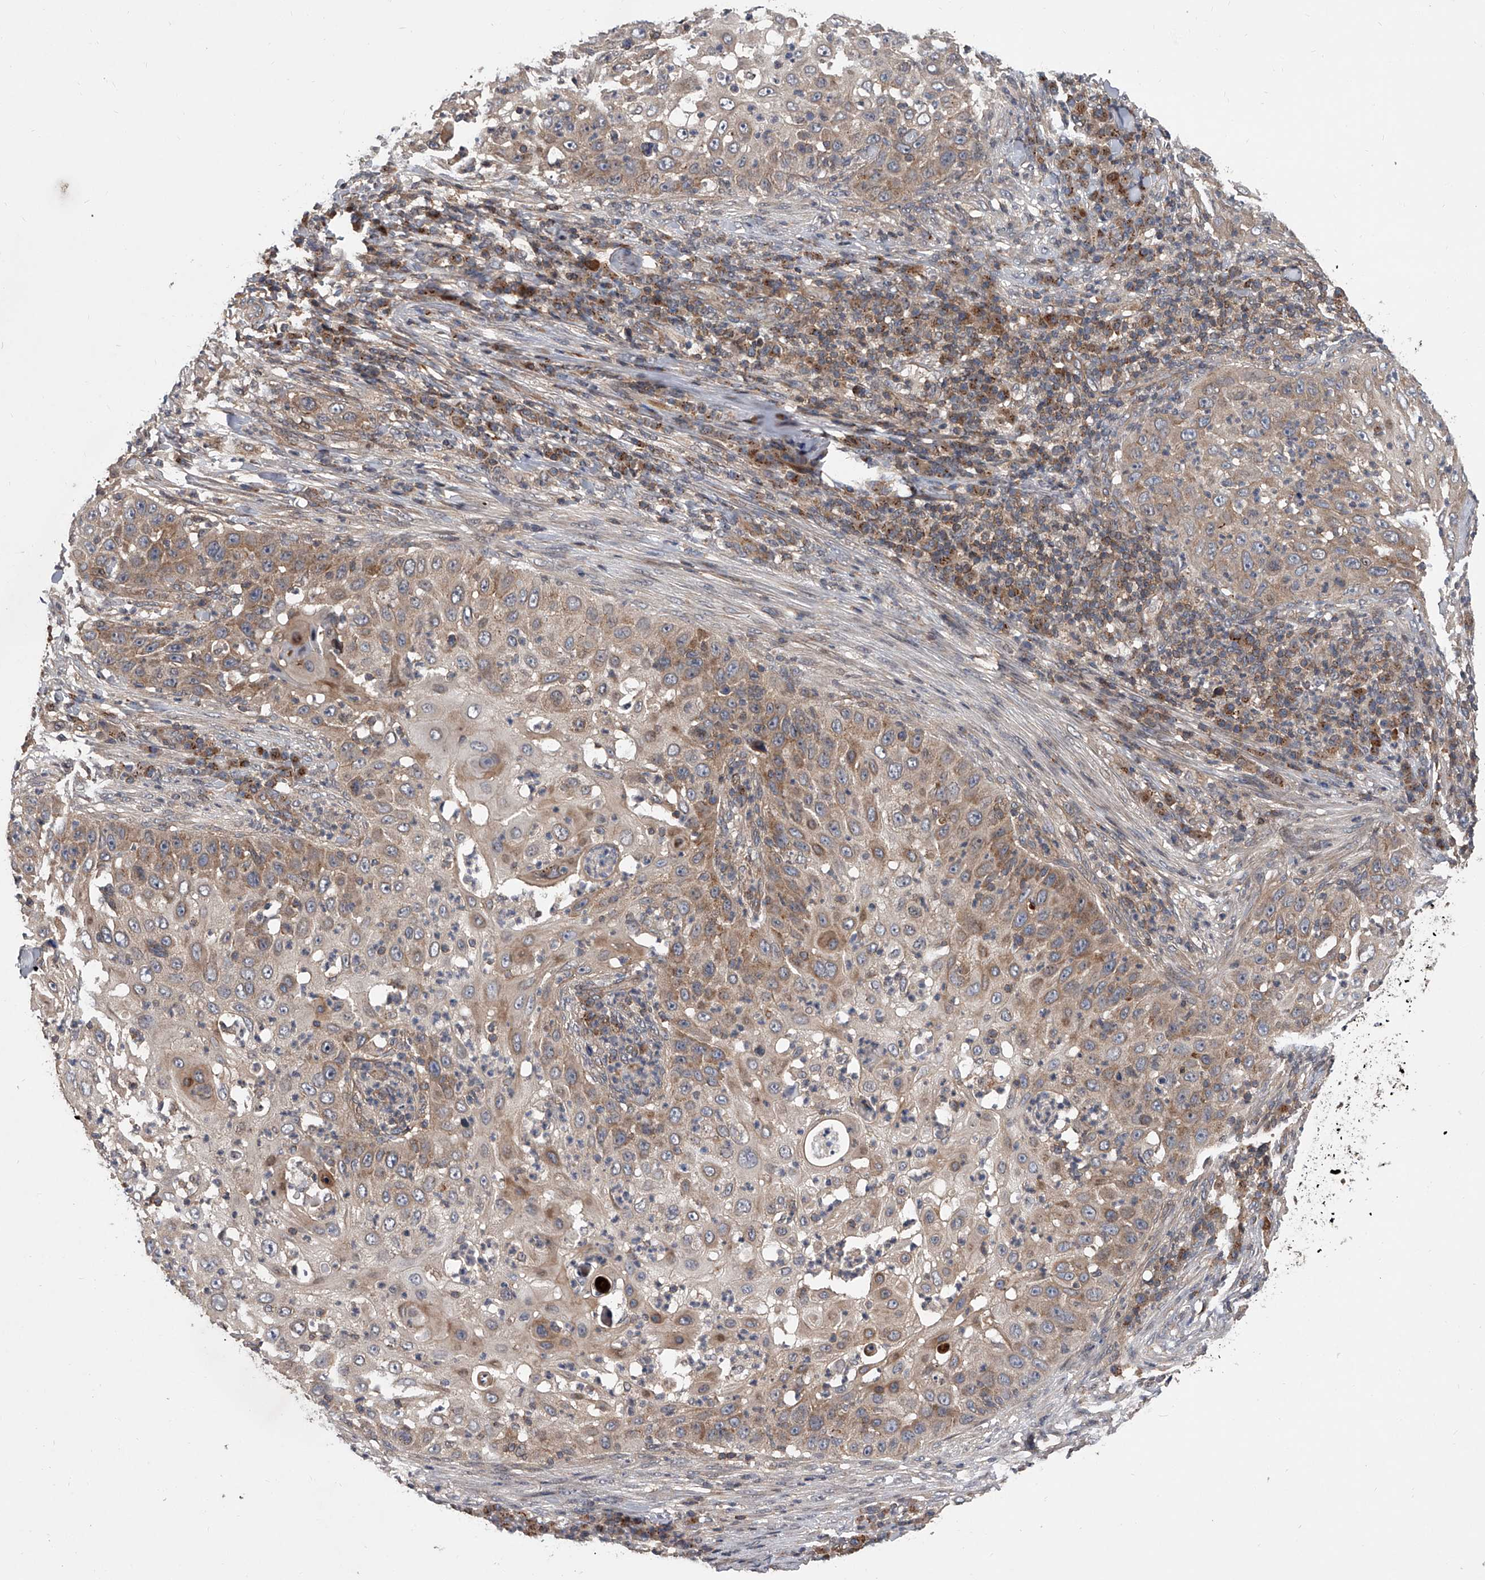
{"staining": {"intensity": "weak", "quantity": ">75%", "location": "cytoplasmic/membranous"}, "tissue": "skin cancer", "cell_type": "Tumor cells", "image_type": "cancer", "snomed": [{"axis": "morphology", "description": "Squamous cell carcinoma, NOS"}, {"axis": "topography", "description": "Skin"}], "caption": "Weak cytoplasmic/membranous expression is seen in about >75% of tumor cells in skin squamous cell carcinoma.", "gene": "USP47", "patient": {"sex": "female", "age": 44}}